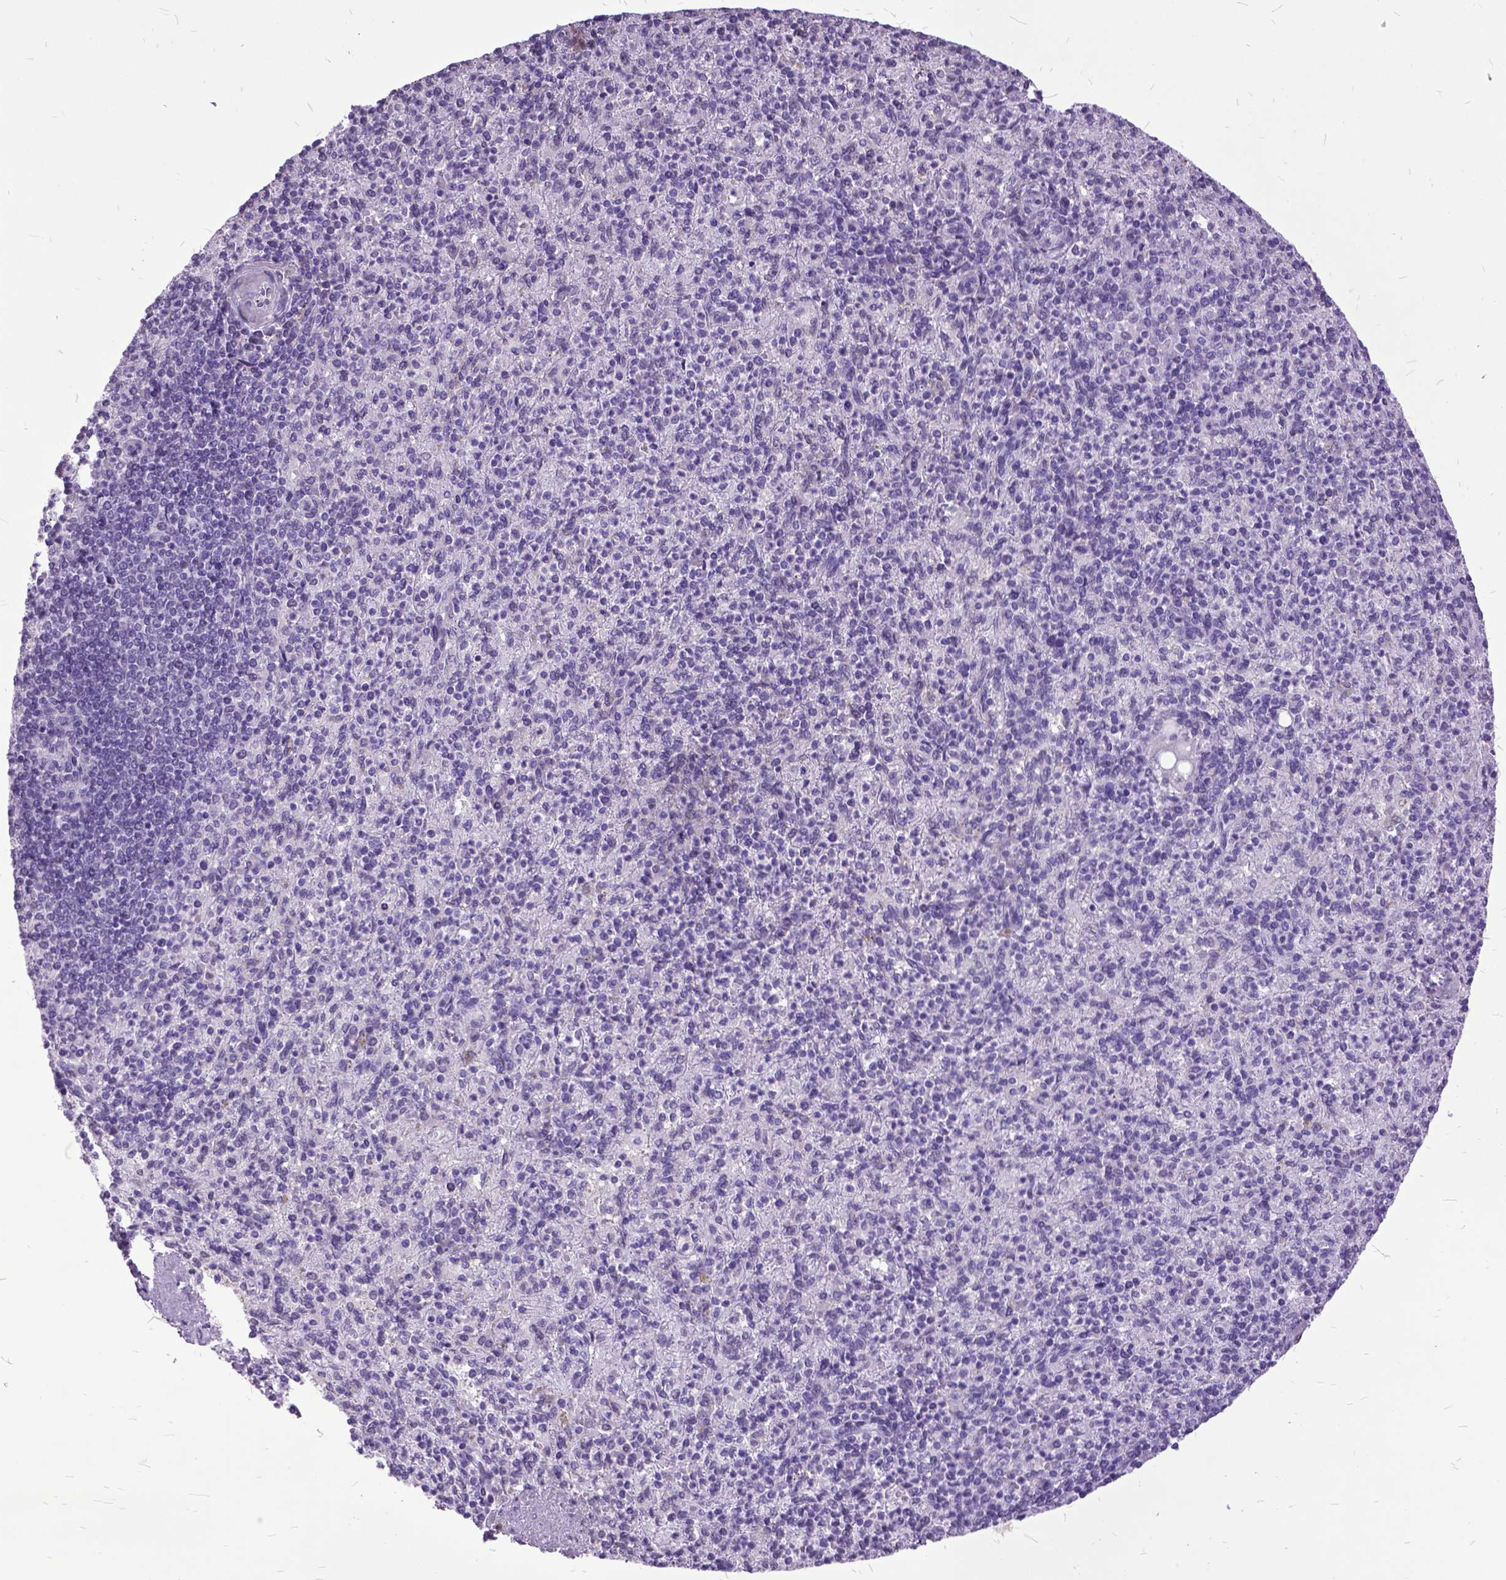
{"staining": {"intensity": "negative", "quantity": "none", "location": "none"}, "tissue": "spleen", "cell_type": "Cells in red pulp", "image_type": "normal", "snomed": [{"axis": "morphology", "description": "Normal tissue, NOS"}, {"axis": "topography", "description": "Spleen"}], "caption": "Immunohistochemistry micrograph of benign spleen: human spleen stained with DAB exhibits no significant protein expression in cells in red pulp. The staining was performed using DAB (3,3'-diaminobenzidine) to visualize the protein expression in brown, while the nuclei were stained in blue with hematoxylin (Magnification: 20x).", "gene": "MARCHF10", "patient": {"sex": "female", "age": 74}}